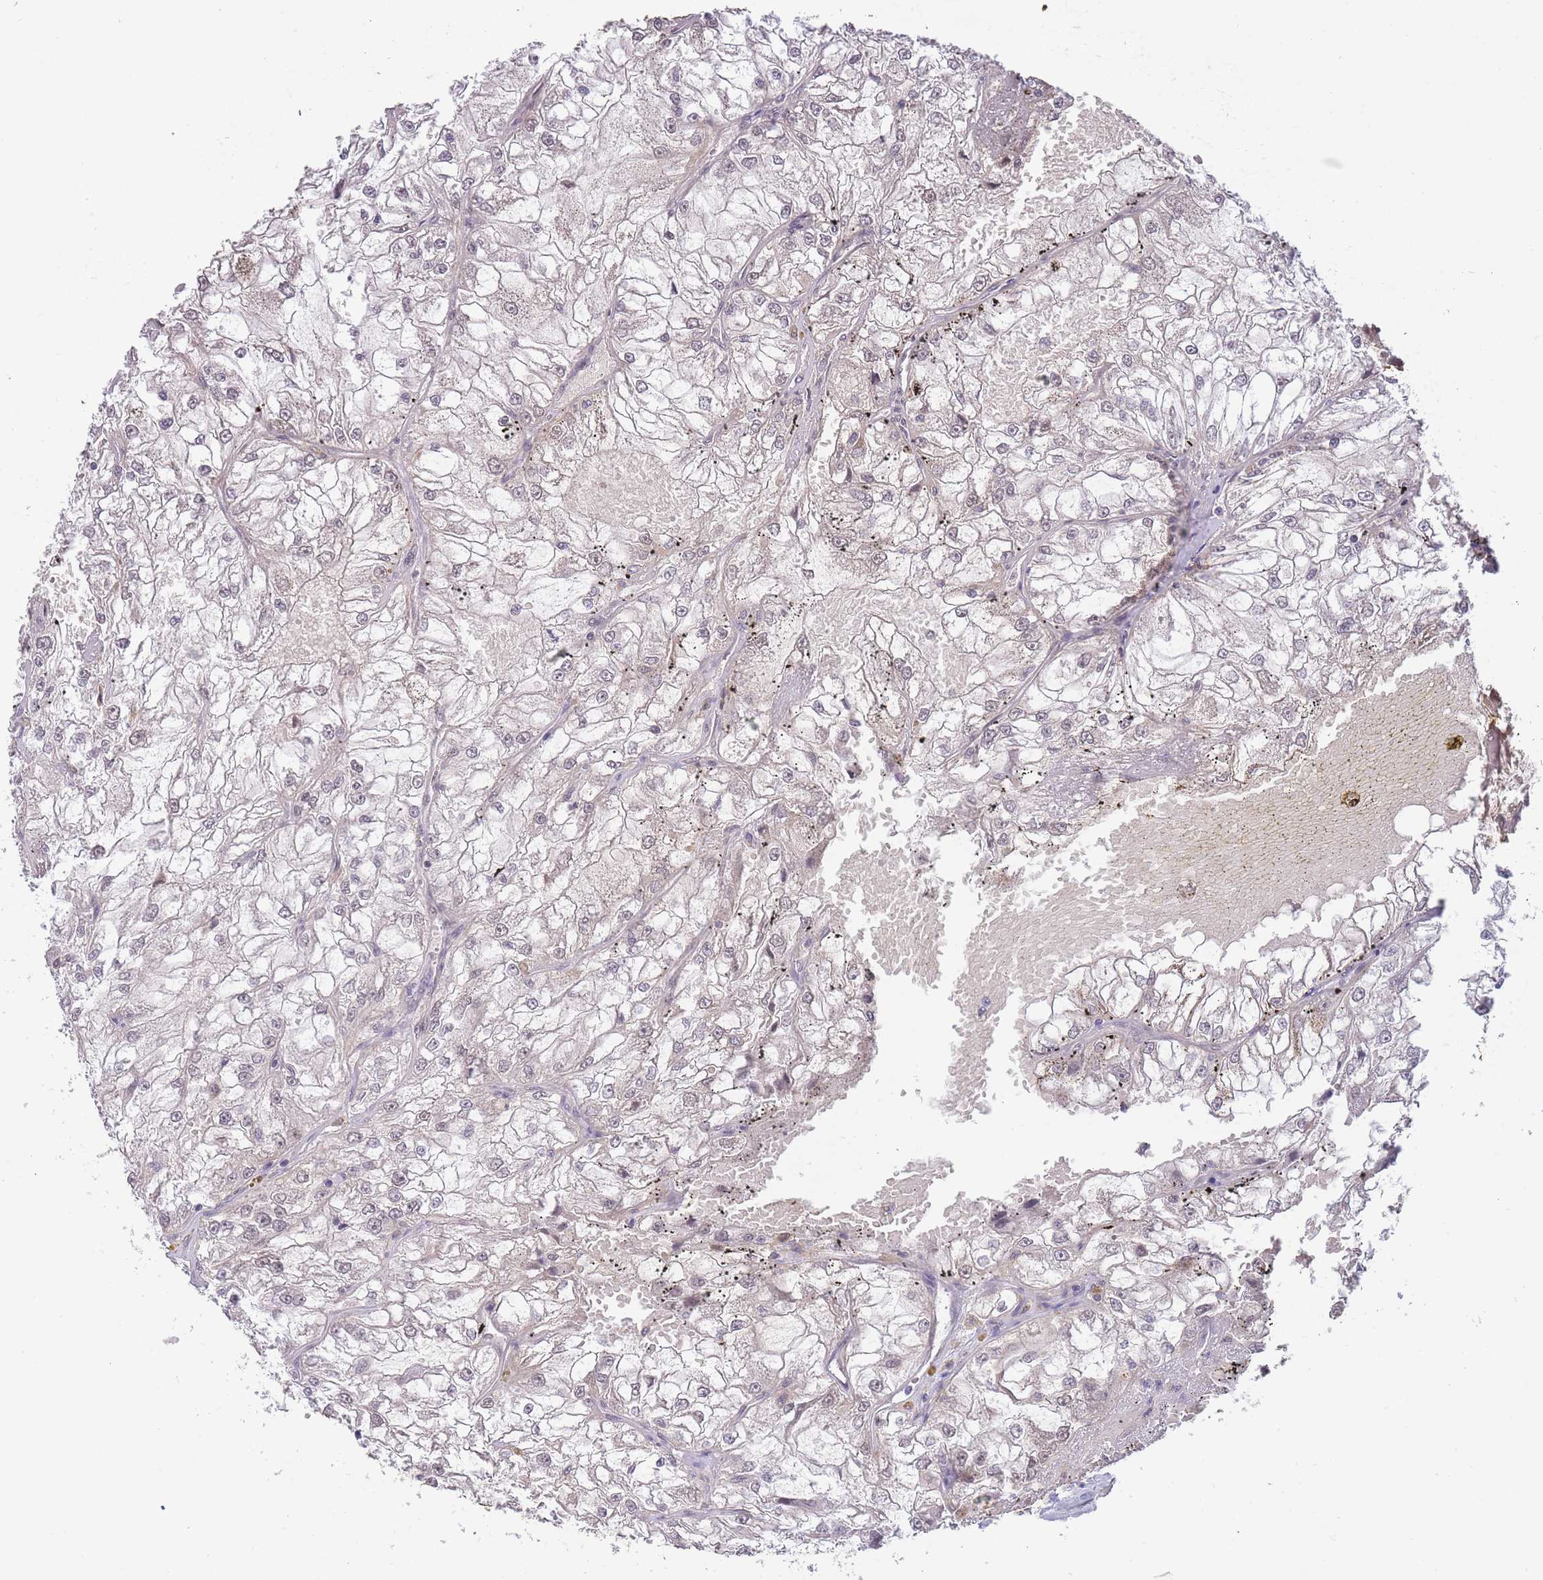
{"staining": {"intensity": "weak", "quantity": "25%-75%", "location": "nuclear"}, "tissue": "renal cancer", "cell_type": "Tumor cells", "image_type": "cancer", "snomed": [{"axis": "morphology", "description": "Adenocarcinoma, NOS"}, {"axis": "topography", "description": "Kidney"}], "caption": "The photomicrograph shows staining of adenocarcinoma (renal), revealing weak nuclear protein expression (brown color) within tumor cells.", "gene": "GOLGA6L25", "patient": {"sex": "female", "age": 72}}